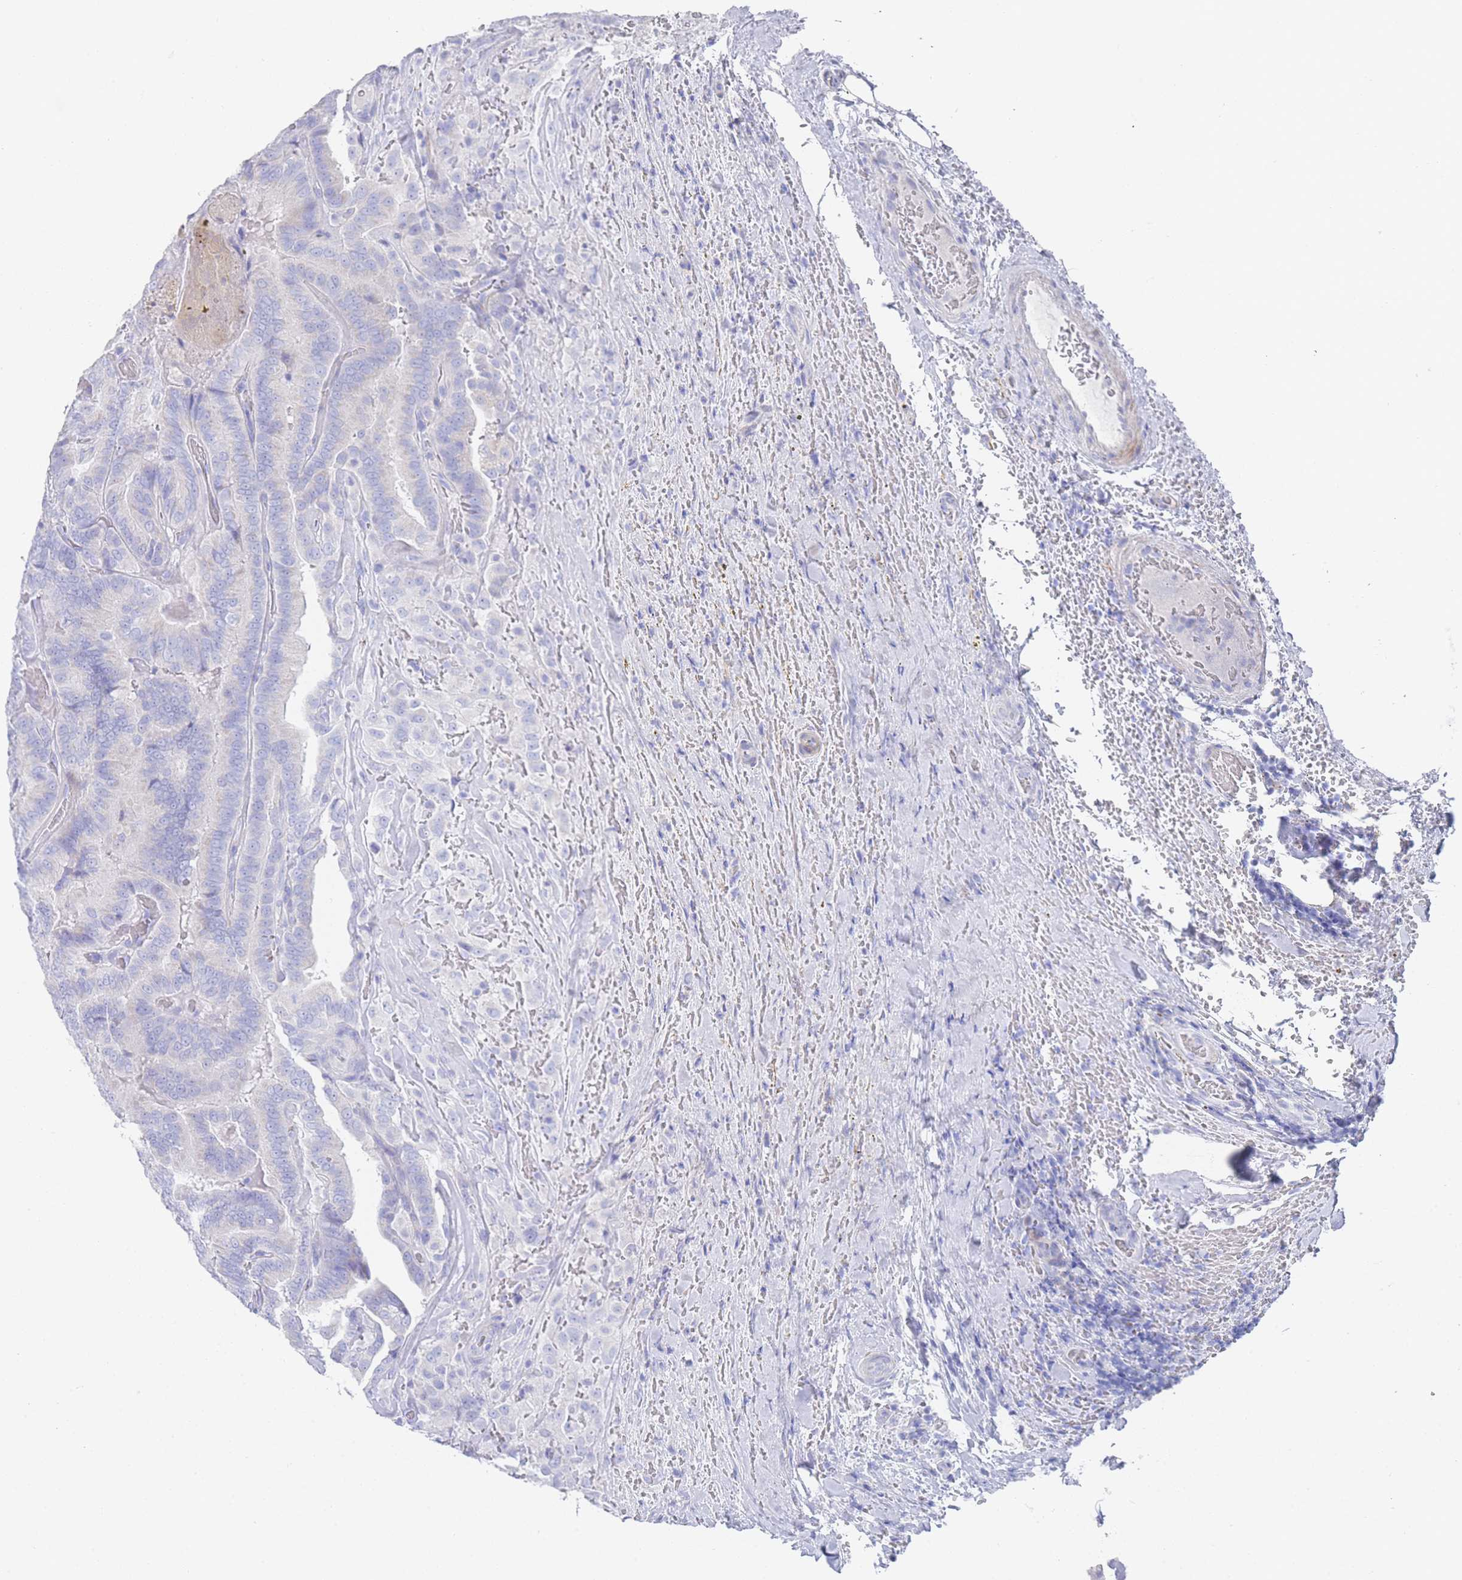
{"staining": {"intensity": "negative", "quantity": "none", "location": "none"}, "tissue": "thyroid cancer", "cell_type": "Tumor cells", "image_type": "cancer", "snomed": [{"axis": "morphology", "description": "Papillary adenocarcinoma, NOS"}, {"axis": "topography", "description": "Thyroid gland"}], "caption": "This histopathology image is of thyroid papillary adenocarcinoma stained with immunohistochemistry (IHC) to label a protein in brown with the nuclei are counter-stained blue. There is no staining in tumor cells.", "gene": "LRRC37A", "patient": {"sex": "male", "age": 61}}